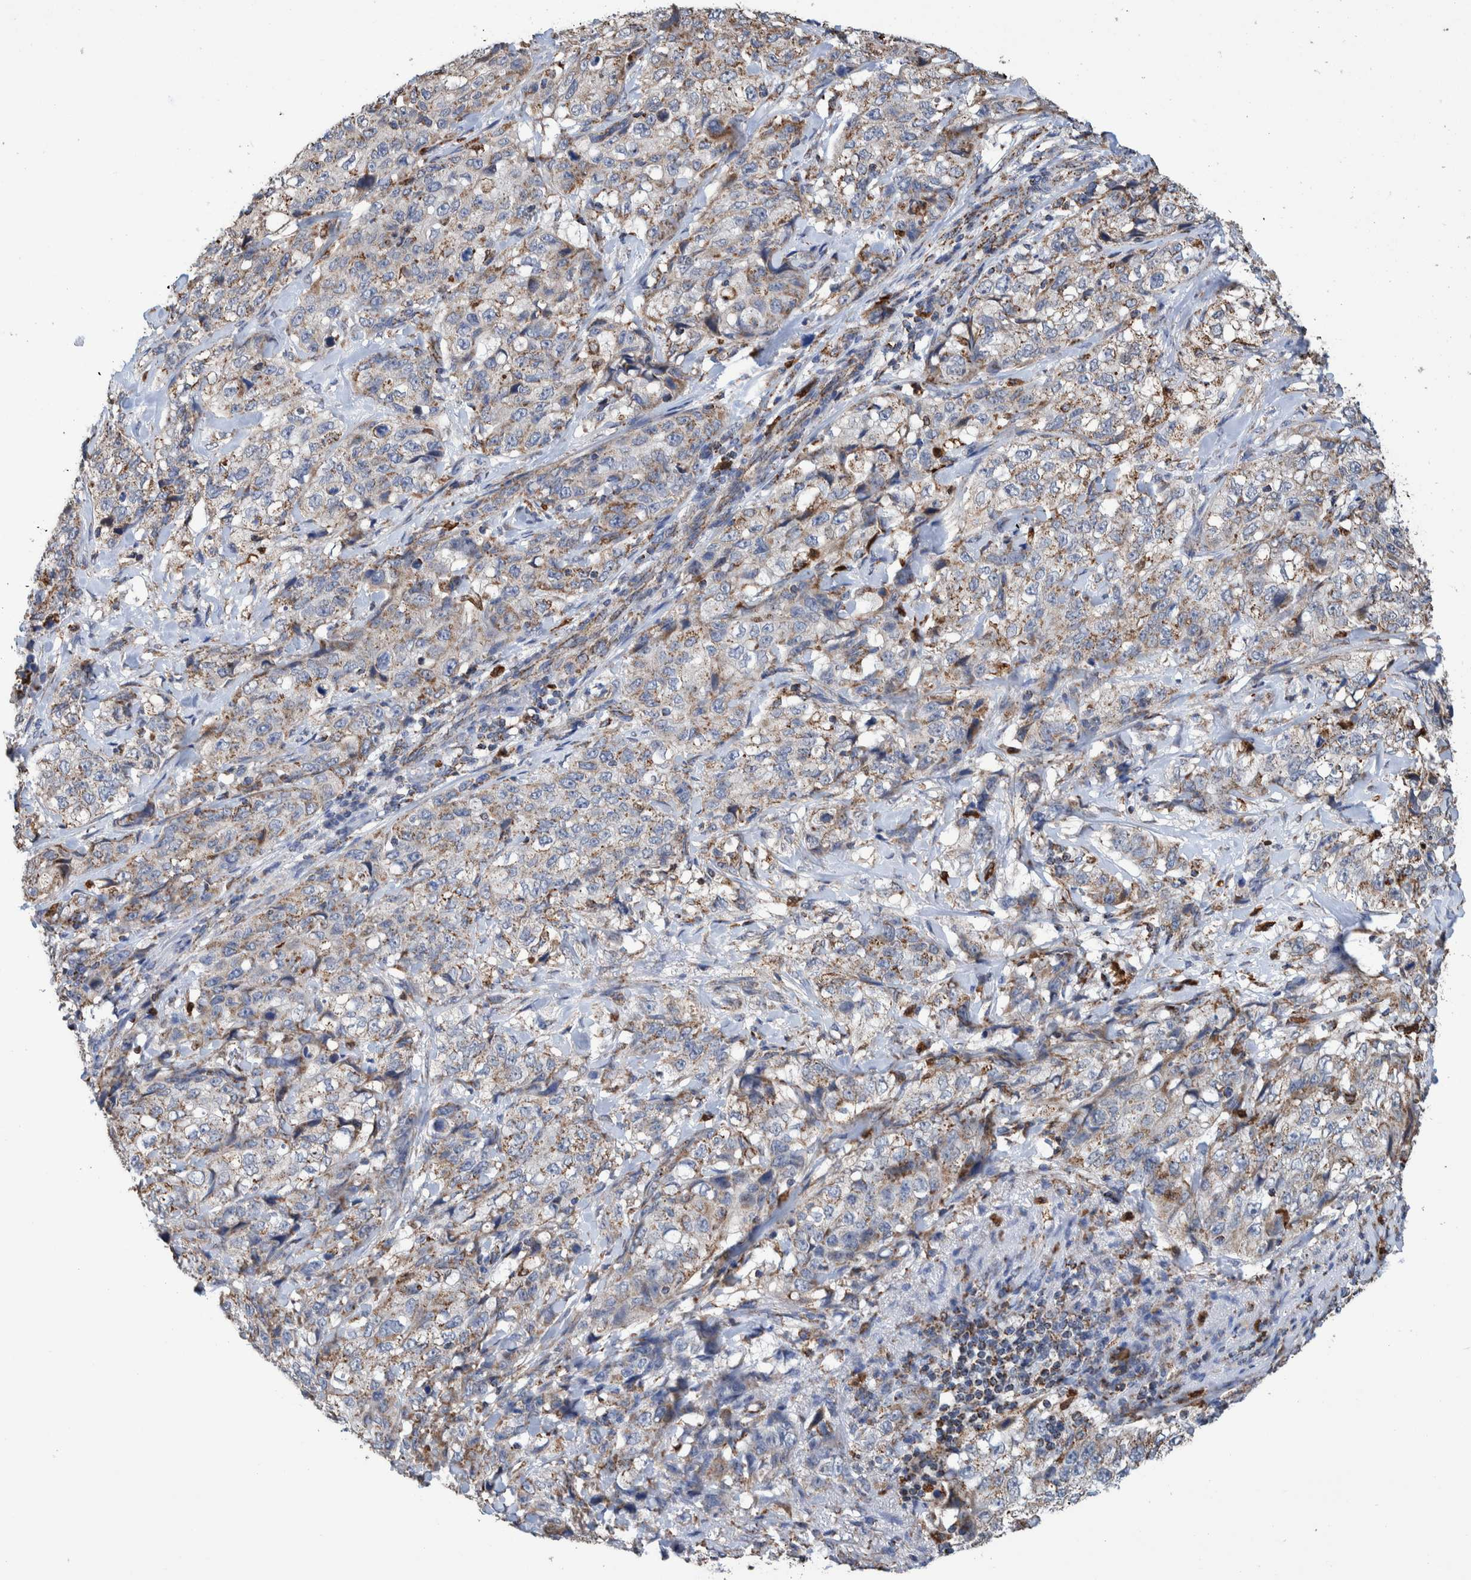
{"staining": {"intensity": "weak", "quantity": "25%-75%", "location": "cytoplasmic/membranous"}, "tissue": "stomach cancer", "cell_type": "Tumor cells", "image_type": "cancer", "snomed": [{"axis": "morphology", "description": "Adenocarcinoma, NOS"}, {"axis": "topography", "description": "Stomach"}], "caption": "Tumor cells reveal weak cytoplasmic/membranous staining in about 25%-75% of cells in stomach cancer.", "gene": "DECR1", "patient": {"sex": "male", "age": 48}}